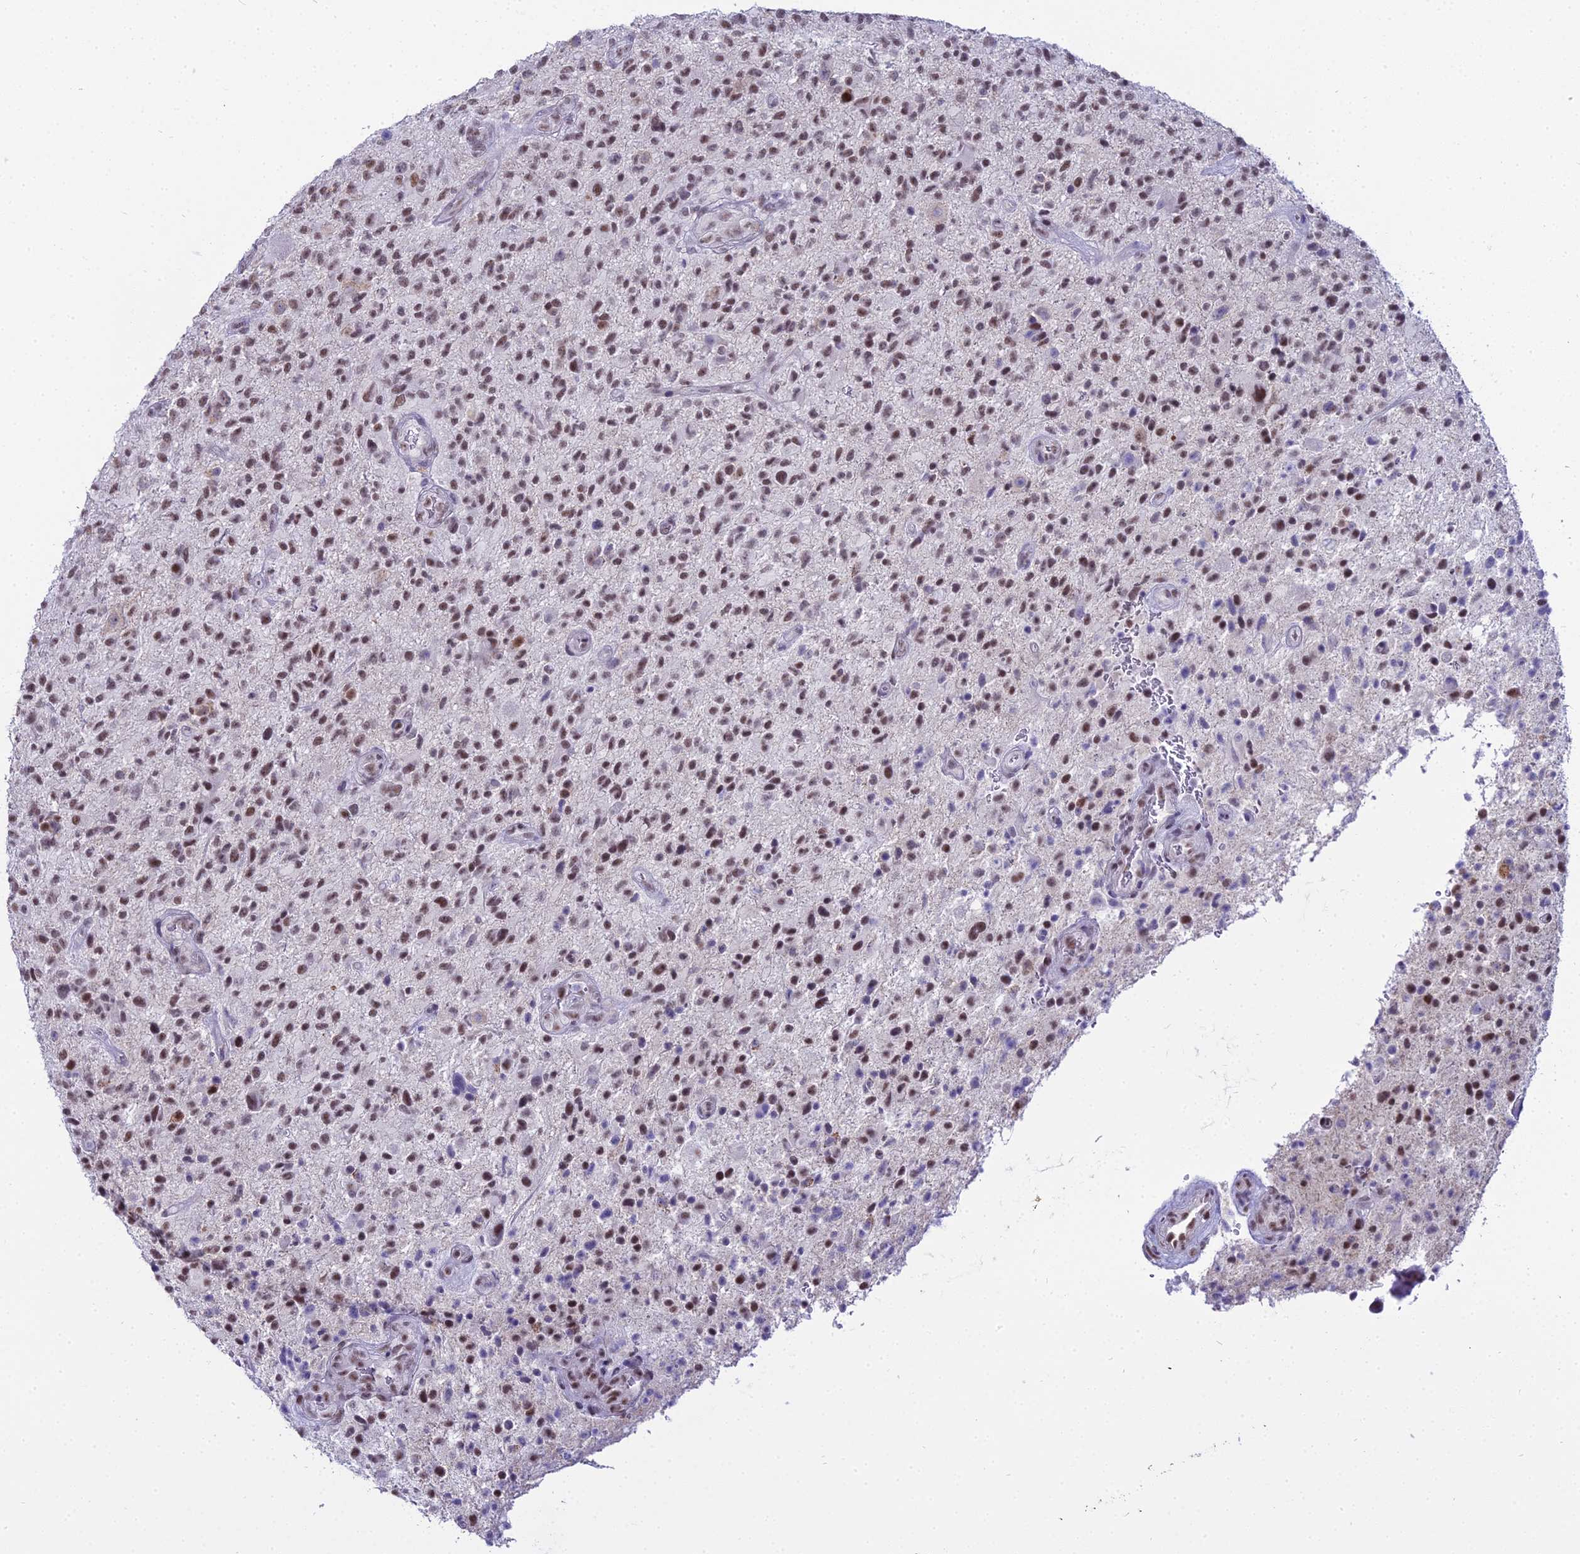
{"staining": {"intensity": "moderate", "quantity": "25%-75%", "location": "nuclear"}, "tissue": "glioma", "cell_type": "Tumor cells", "image_type": "cancer", "snomed": [{"axis": "morphology", "description": "Glioma, malignant, High grade"}, {"axis": "topography", "description": "Brain"}], "caption": "Glioma tissue exhibits moderate nuclear expression in approximately 25%-75% of tumor cells The staining was performed using DAB to visualize the protein expression in brown, while the nuclei were stained in blue with hematoxylin (Magnification: 20x).", "gene": "RBM12", "patient": {"sex": "male", "age": 47}}